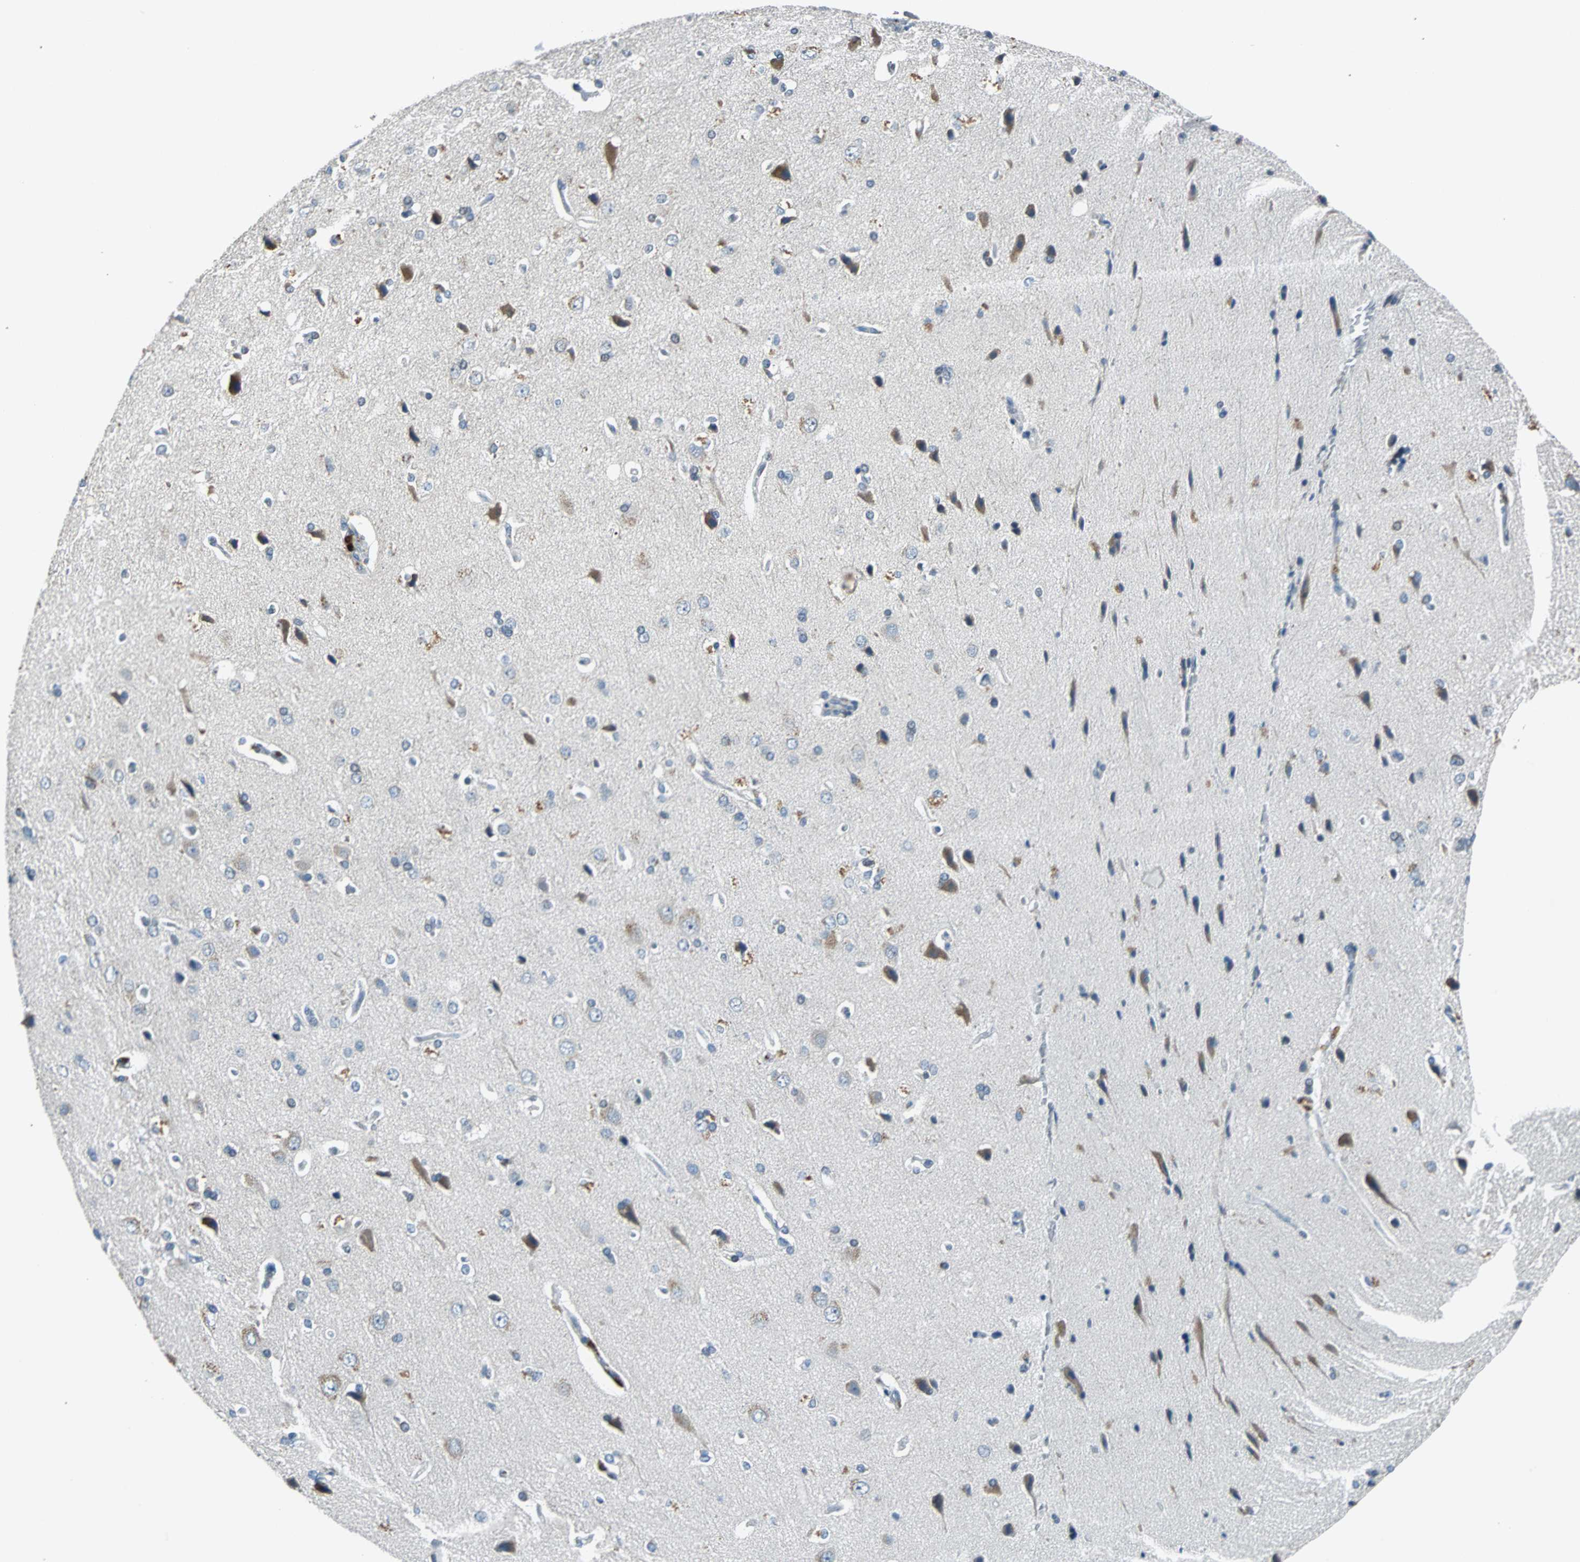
{"staining": {"intensity": "moderate", "quantity": "<25%", "location": "cytoplasmic/membranous,nuclear"}, "tissue": "cerebral cortex", "cell_type": "Endothelial cells", "image_type": "normal", "snomed": [{"axis": "morphology", "description": "Normal tissue, NOS"}, {"axis": "topography", "description": "Cerebral cortex"}], "caption": "Protein expression analysis of normal cerebral cortex displays moderate cytoplasmic/membranous,nuclear staining in approximately <25% of endothelial cells. Immunohistochemistry (ihc) stains the protein in brown and the nuclei are stained blue.", "gene": "USP28", "patient": {"sex": "male", "age": 62}}